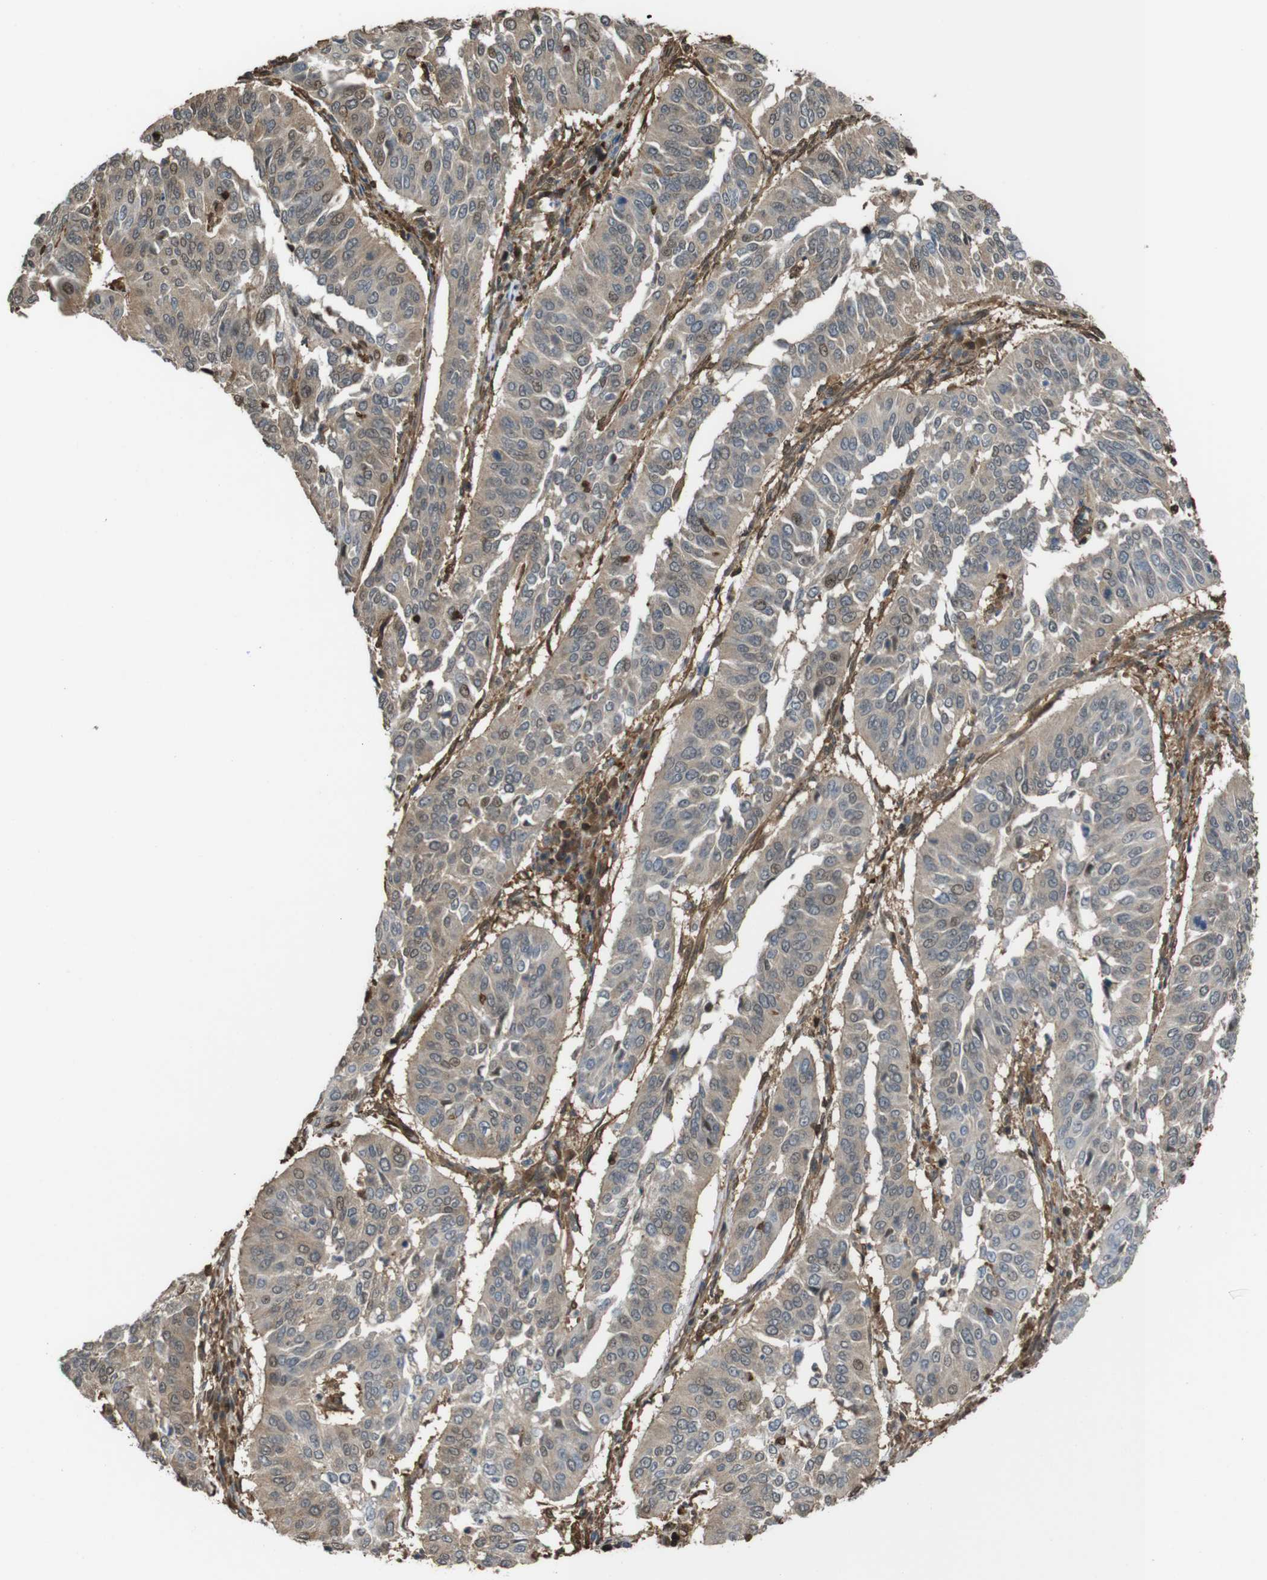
{"staining": {"intensity": "moderate", "quantity": ">75%", "location": "cytoplasmic/membranous,nuclear"}, "tissue": "cervical cancer", "cell_type": "Tumor cells", "image_type": "cancer", "snomed": [{"axis": "morphology", "description": "Normal tissue, NOS"}, {"axis": "morphology", "description": "Squamous cell carcinoma, NOS"}, {"axis": "topography", "description": "Cervix"}], "caption": "A micrograph showing moderate cytoplasmic/membranous and nuclear staining in approximately >75% of tumor cells in cervical squamous cell carcinoma, as visualized by brown immunohistochemical staining.", "gene": "ARHGDIA", "patient": {"sex": "female", "age": 39}}